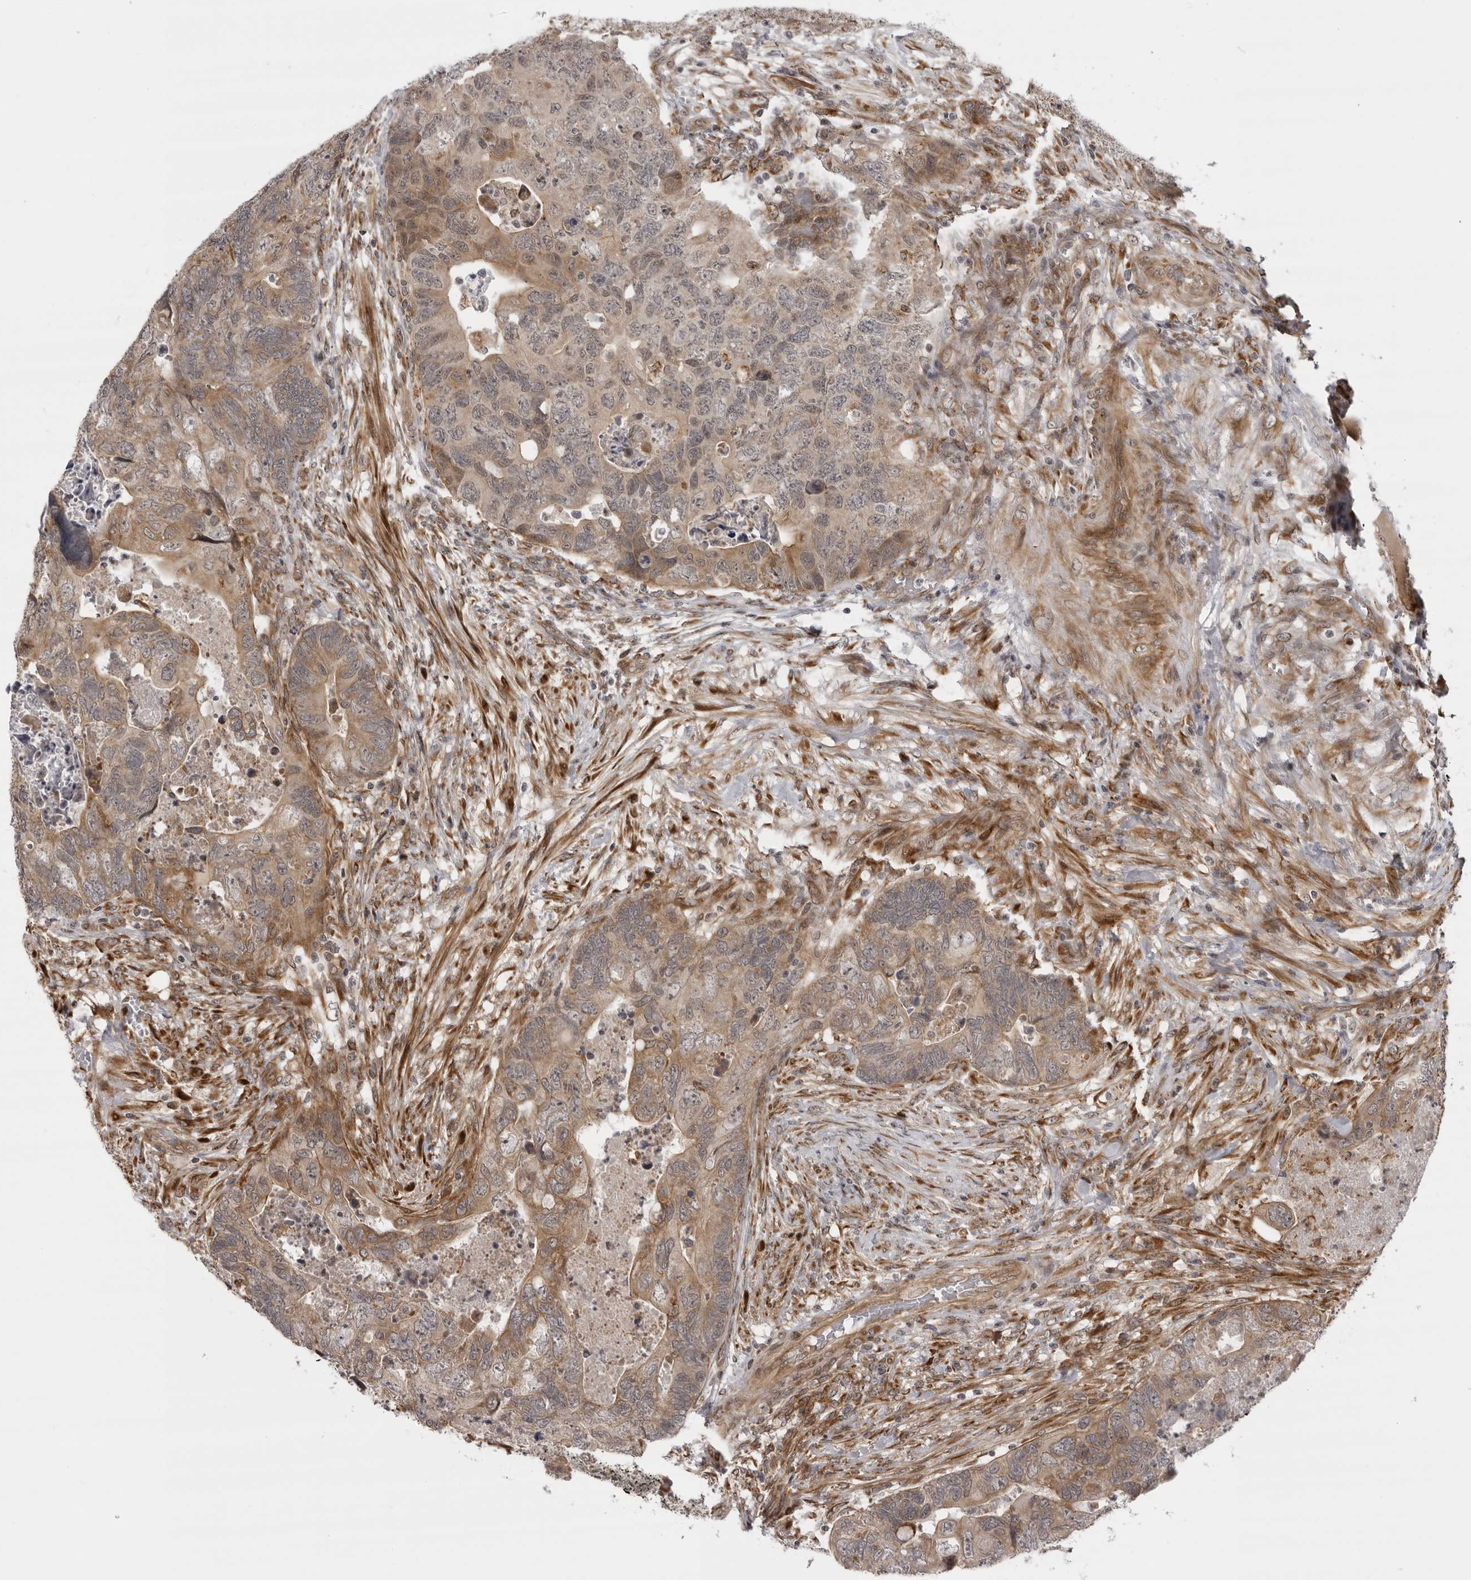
{"staining": {"intensity": "moderate", "quantity": ">75%", "location": "cytoplasmic/membranous"}, "tissue": "colorectal cancer", "cell_type": "Tumor cells", "image_type": "cancer", "snomed": [{"axis": "morphology", "description": "Adenocarcinoma, NOS"}, {"axis": "topography", "description": "Rectum"}], "caption": "This photomicrograph demonstrates immunohistochemistry staining of human colorectal cancer (adenocarcinoma), with medium moderate cytoplasmic/membranous staining in about >75% of tumor cells.", "gene": "DNAH14", "patient": {"sex": "male", "age": 63}}